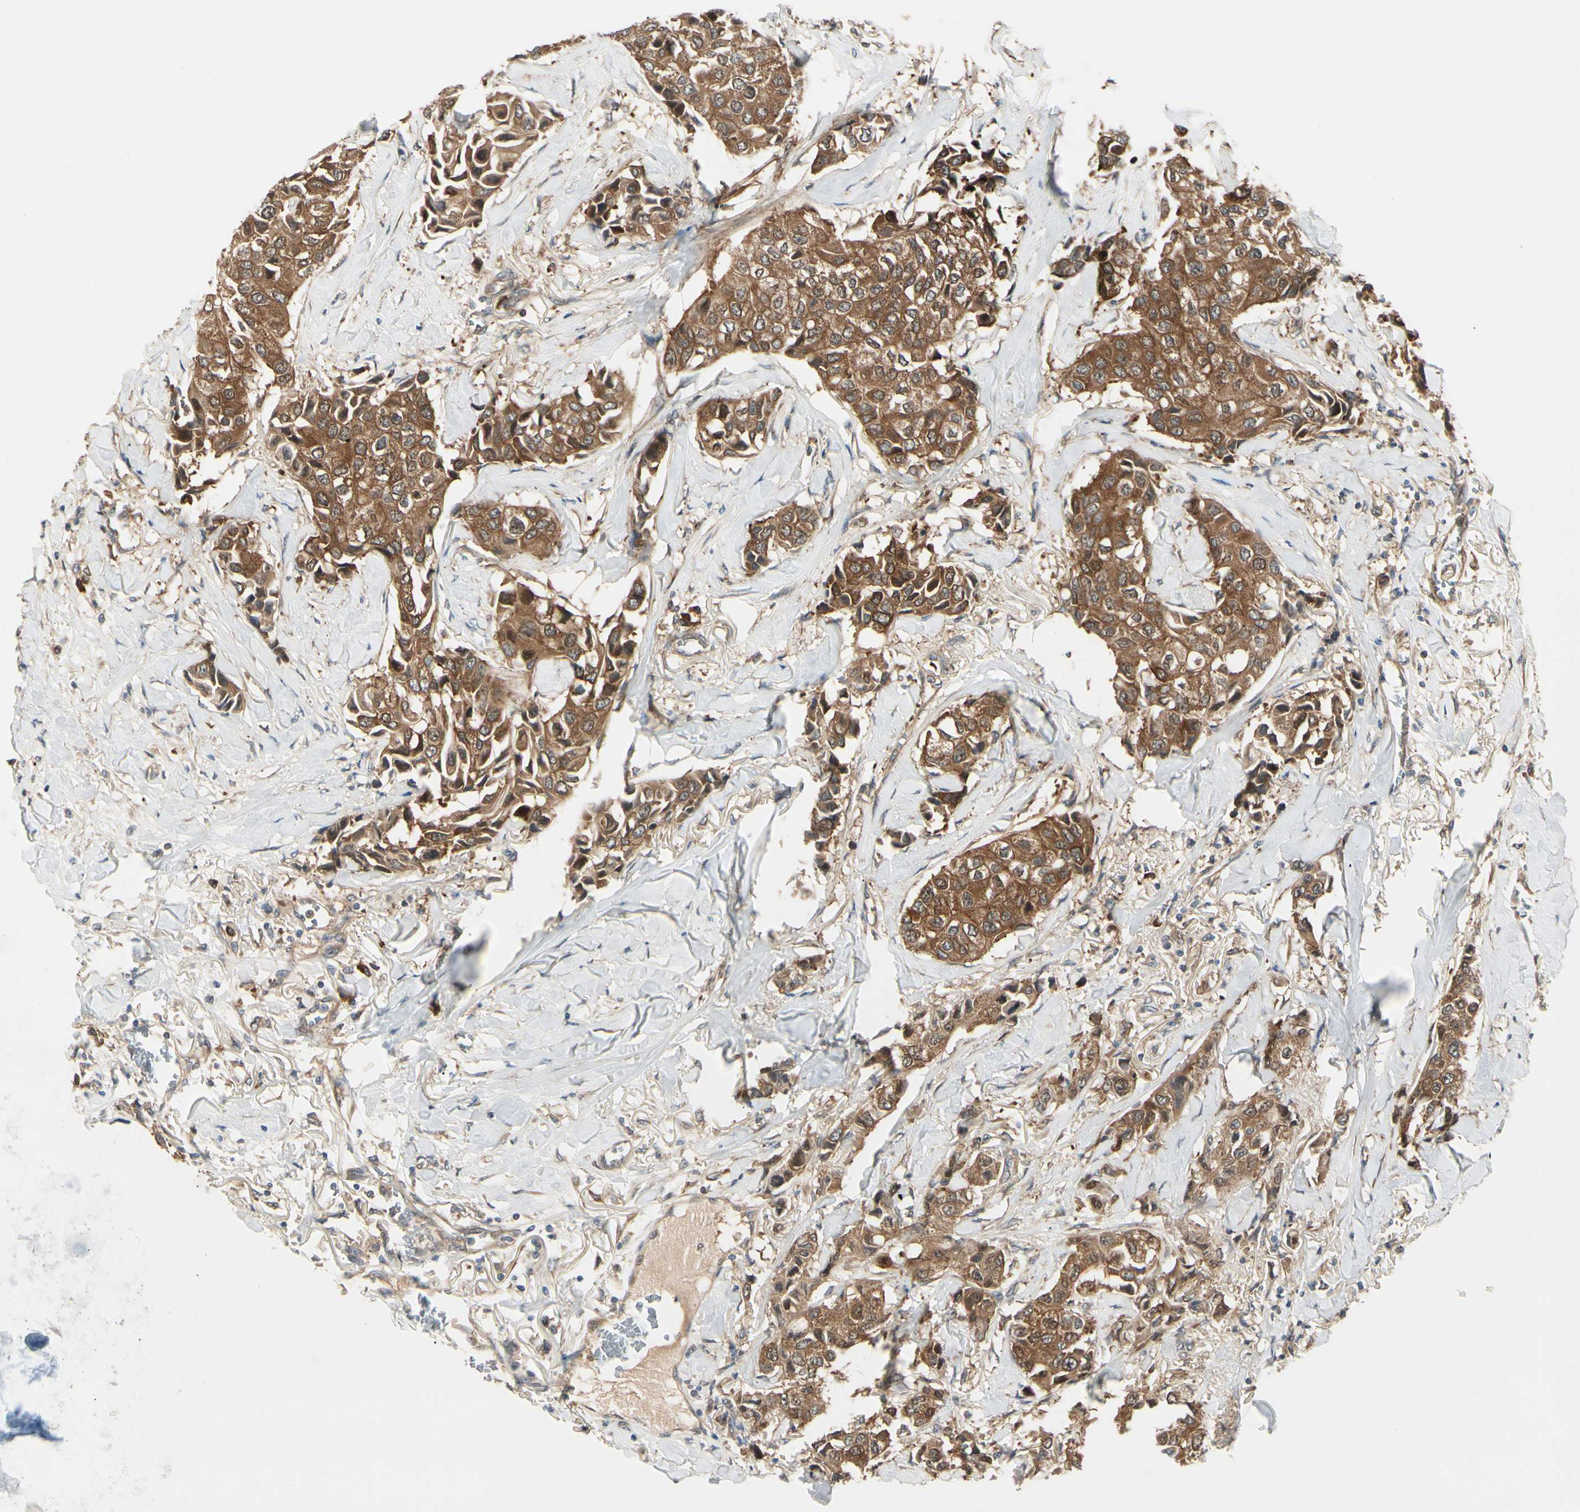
{"staining": {"intensity": "strong", "quantity": ">75%", "location": "cytoplasmic/membranous,nuclear"}, "tissue": "breast cancer", "cell_type": "Tumor cells", "image_type": "cancer", "snomed": [{"axis": "morphology", "description": "Duct carcinoma"}, {"axis": "topography", "description": "Breast"}], "caption": "Strong cytoplasmic/membranous and nuclear positivity for a protein is identified in about >75% of tumor cells of breast cancer using immunohistochemistry.", "gene": "NME1-NME2", "patient": {"sex": "female", "age": 80}}